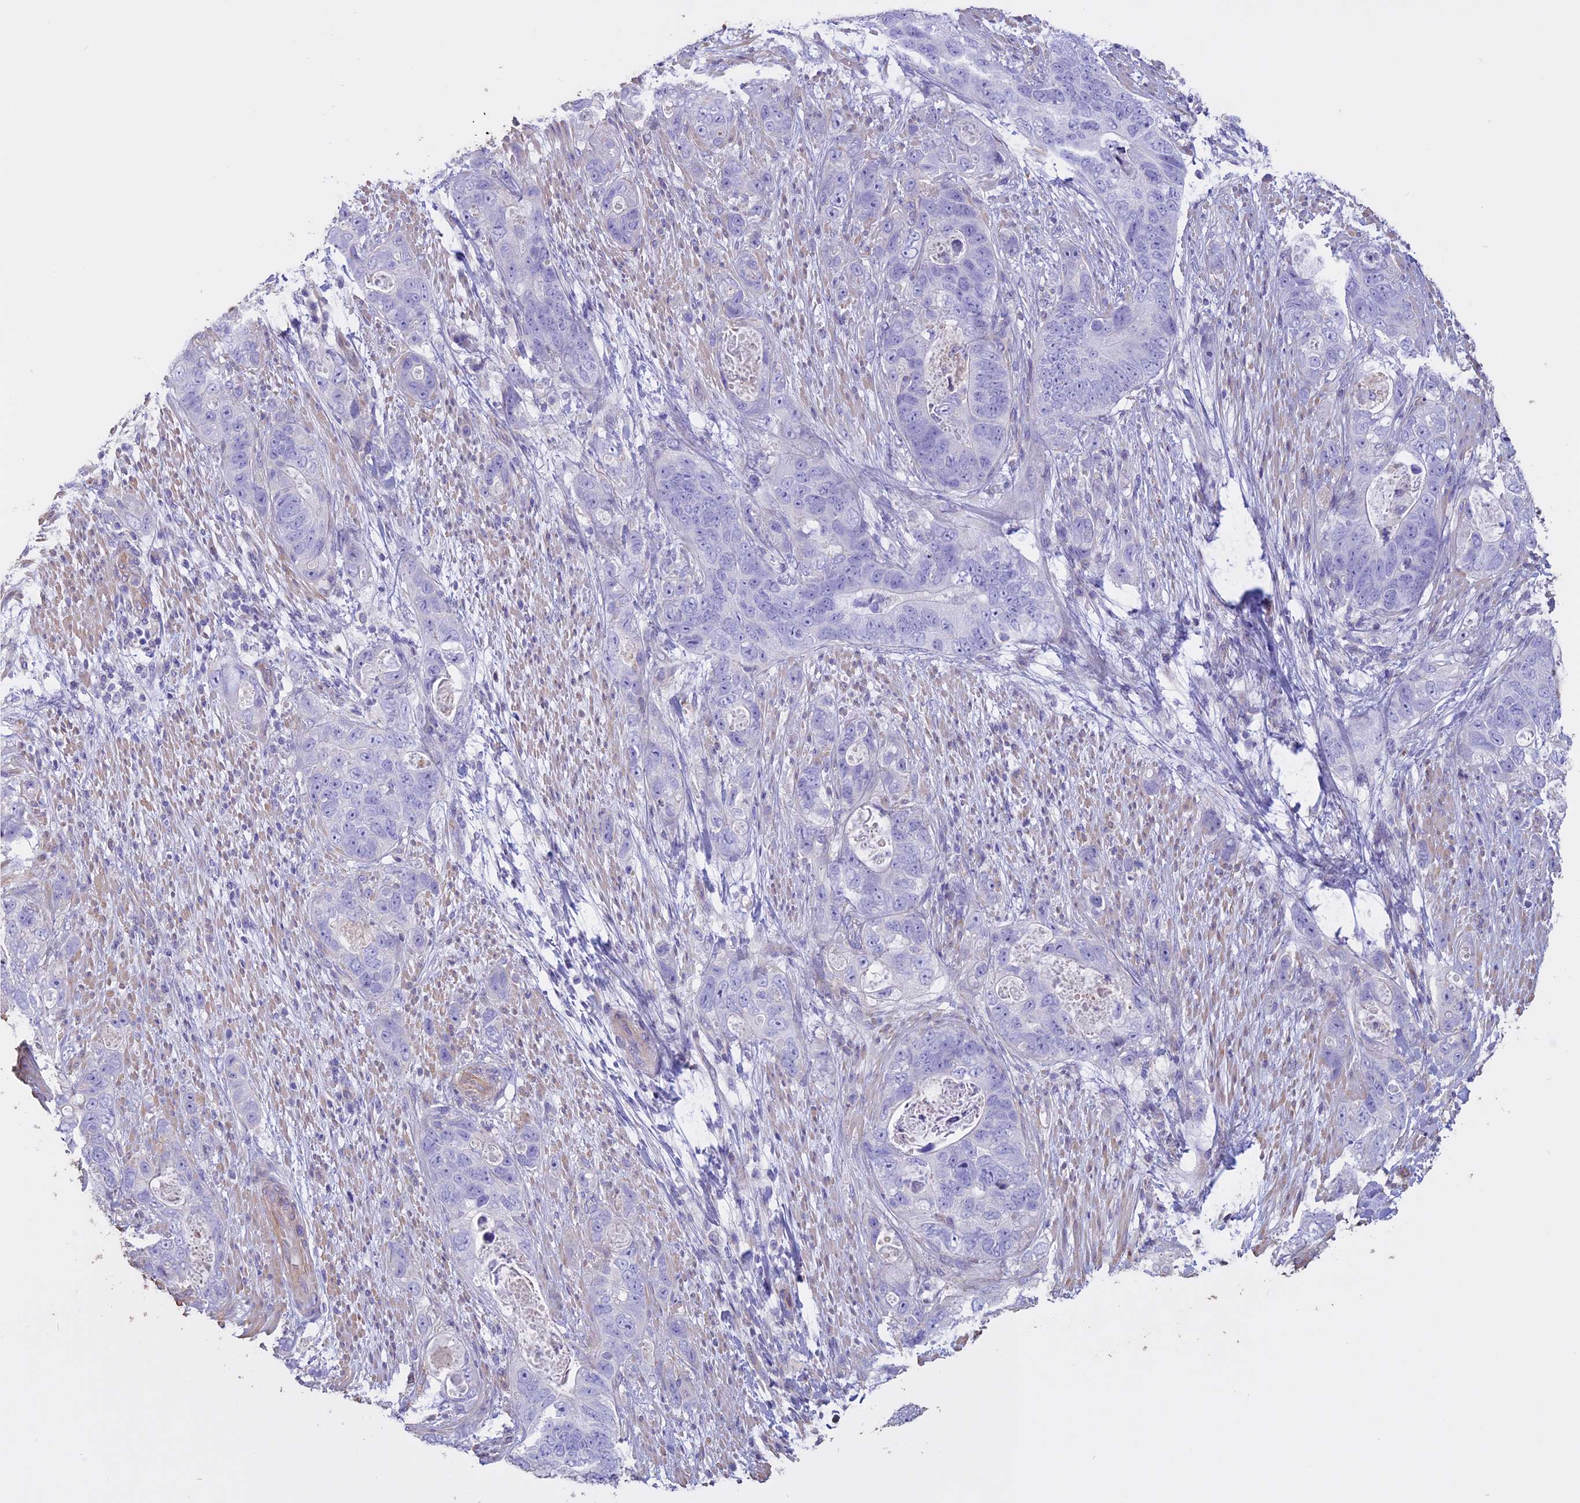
{"staining": {"intensity": "negative", "quantity": "none", "location": "none"}, "tissue": "stomach cancer", "cell_type": "Tumor cells", "image_type": "cancer", "snomed": [{"axis": "morphology", "description": "Adenocarcinoma, NOS"}, {"axis": "topography", "description": "Stomach"}], "caption": "DAB (3,3'-diaminobenzidine) immunohistochemical staining of stomach adenocarcinoma exhibits no significant positivity in tumor cells.", "gene": "CCDC148", "patient": {"sex": "female", "age": 89}}